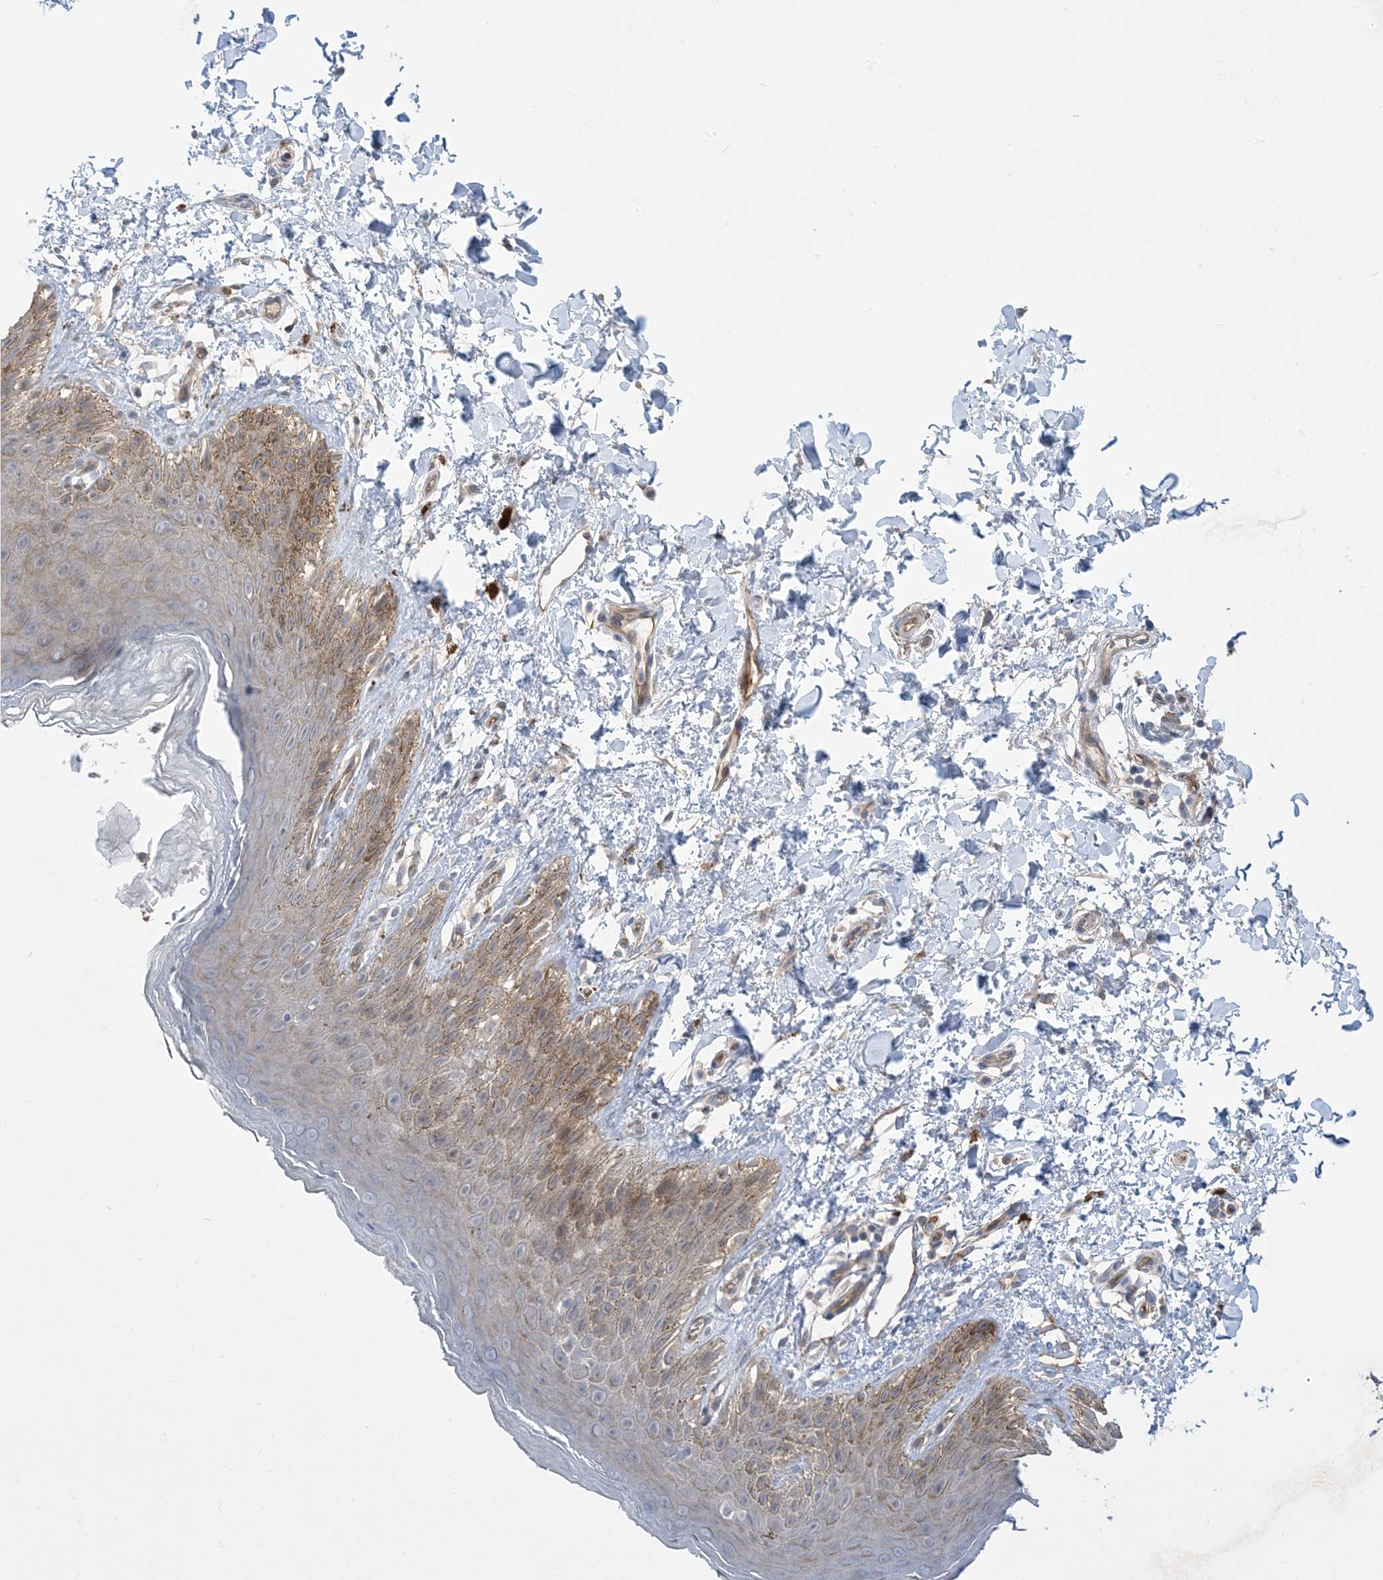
{"staining": {"intensity": "moderate", "quantity": "<25%", "location": "cytoplasmic/membranous"}, "tissue": "skin", "cell_type": "Epidermal cells", "image_type": "normal", "snomed": [{"axis": "morphology", "description": "Normal tissue, NOS"}, {"axis": "topography", "description": "Anal"}], "caption": "This photomicrograph demonstrates immunohistochemistry staining of unremarkable human skin, with low moderate cytoplasmic/membranous staining in about <25% of epidermal cells.", "gene": "AOC1", "patient": {"sex": "male", "age": 44}}